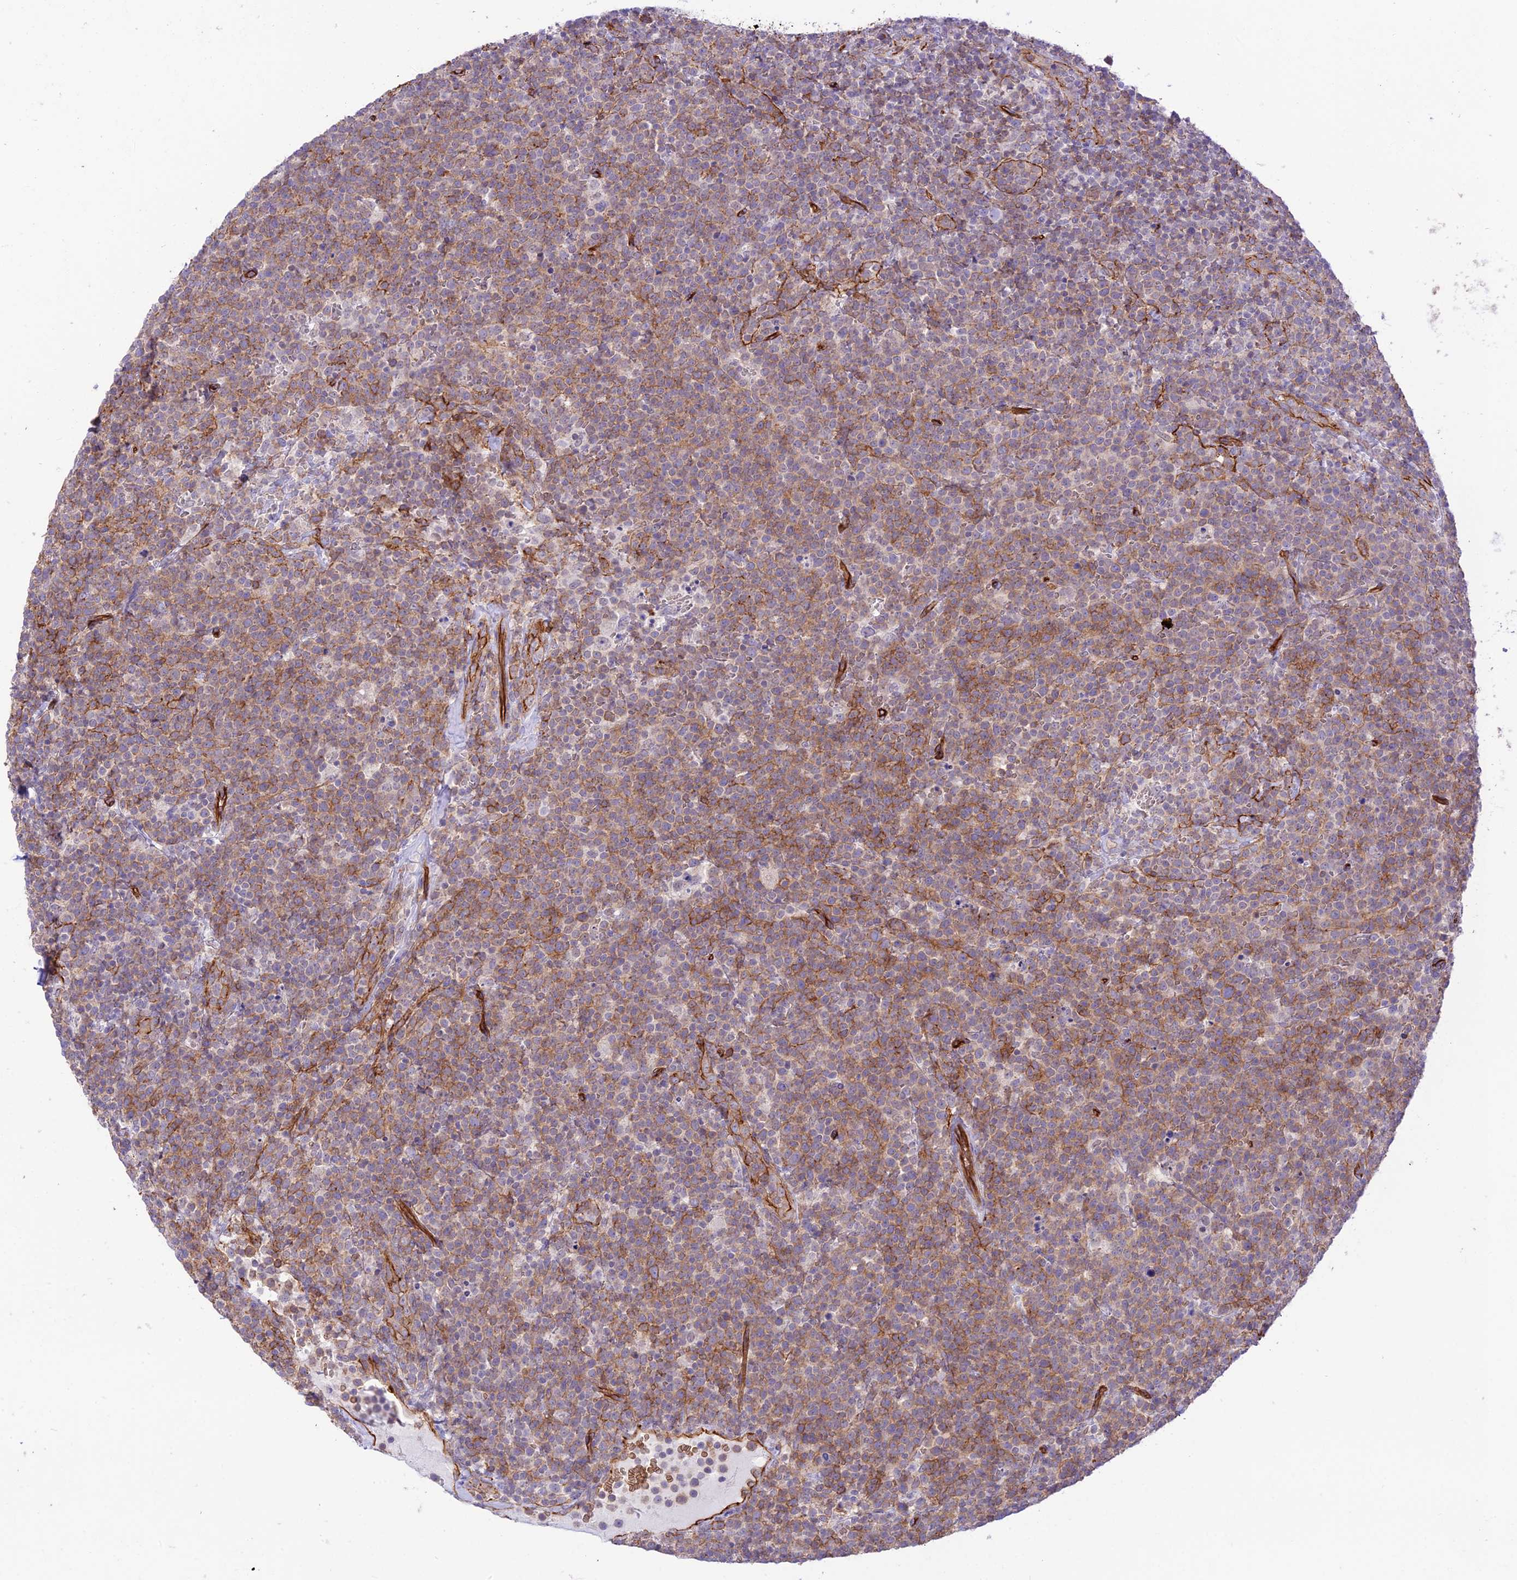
{"staining": {"intensity": "moderate", "quantity": ">75%", "location": "cytoplasmic/membranous"}, "tissue": "lymphoma", "cell_type": "Tumor cells", "image_type": "cancer", "snomed": [{"axis": "morphology", "description": "Malignant lymphoma, non-Hodgkin's type, High grade"}, {"axis": "topography", "description": "Lymph node"}], "caption": "This is an image of immunohistochemistry (IHC) staining of high-grade malignant lymphoma, non-Hodgkin's type, which shows moderate positivity in the cytoplasmic/membranous of tumor cells.", "gene": "YPEL5", "patient": {"sex": "male", "age": 61}}